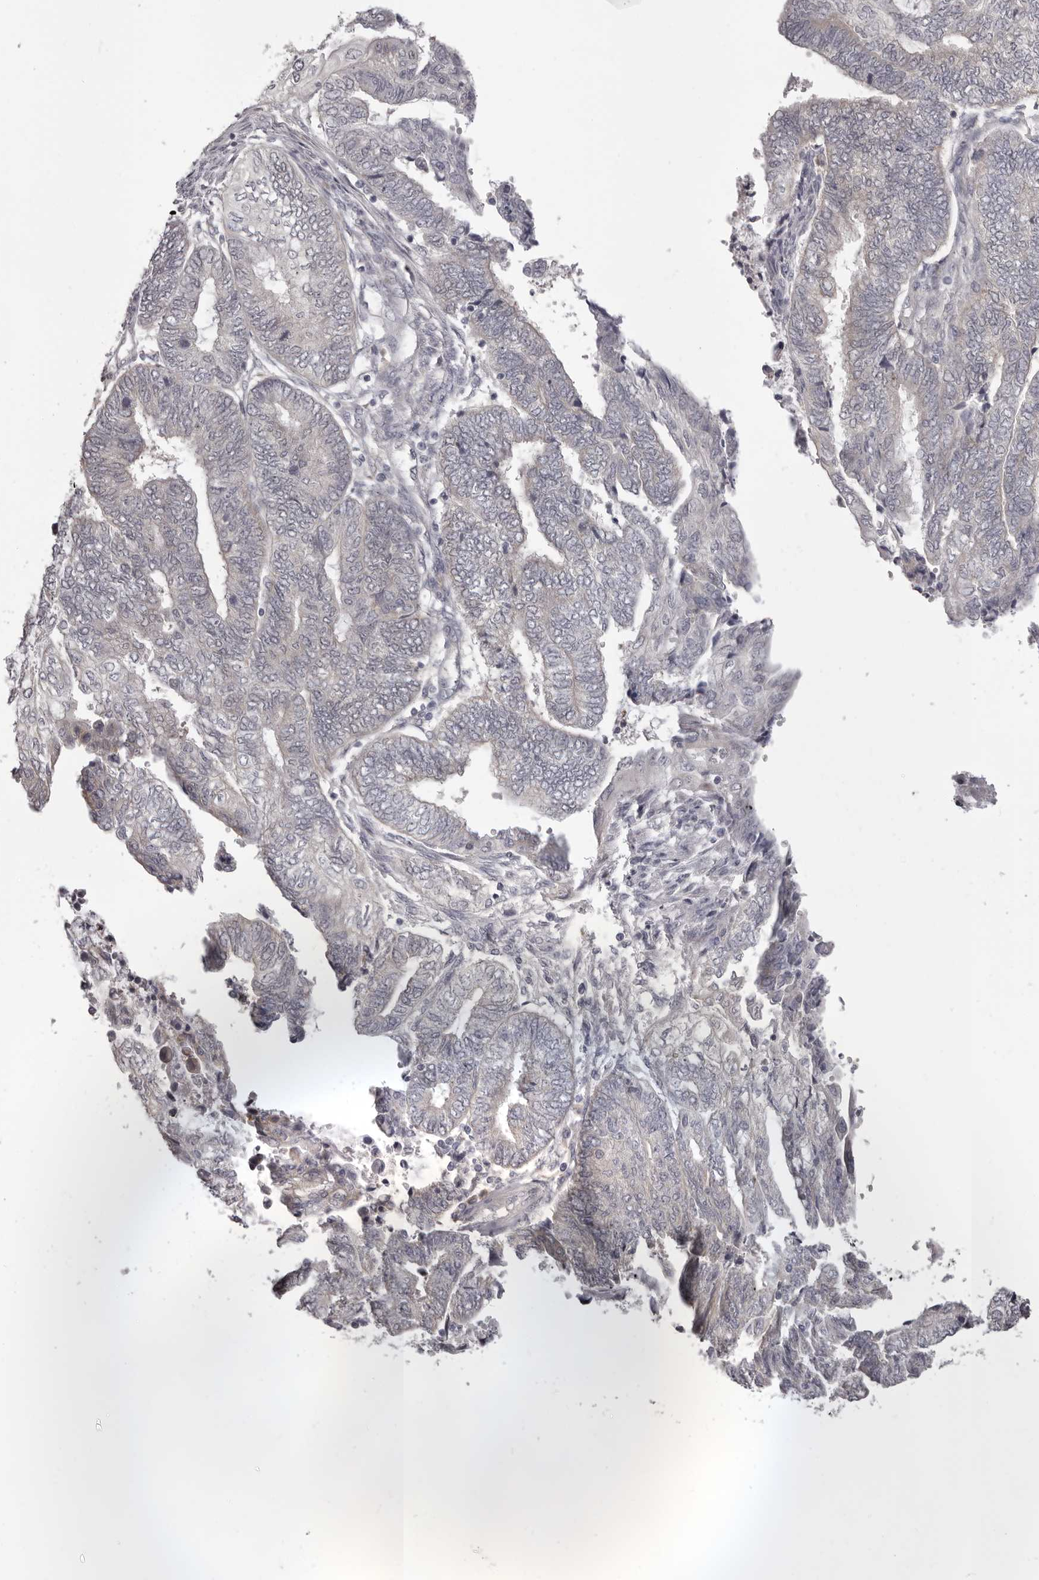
{"staining": {"intensity": "negative", "quantity": "none", "location": "none"}, "tissue": "endometrial cancer", "cell_type": "Tumor cells", "image_type": "cancer", "snomed": [{"axis": "morphology", "description": "Adenocarcinoma, NOS"}, {"axis": "topography", "description": "Uterus"}, {"axis": "topography", "description": "Endometrium"}], "caption": "Human endometrial adenocarcinoma stained for a protein using immunohistochemistry (IHC) displays no positivity in tumor cells.", "gene": "OTUD3", "patient": {"sex": "female", "age": 70}}